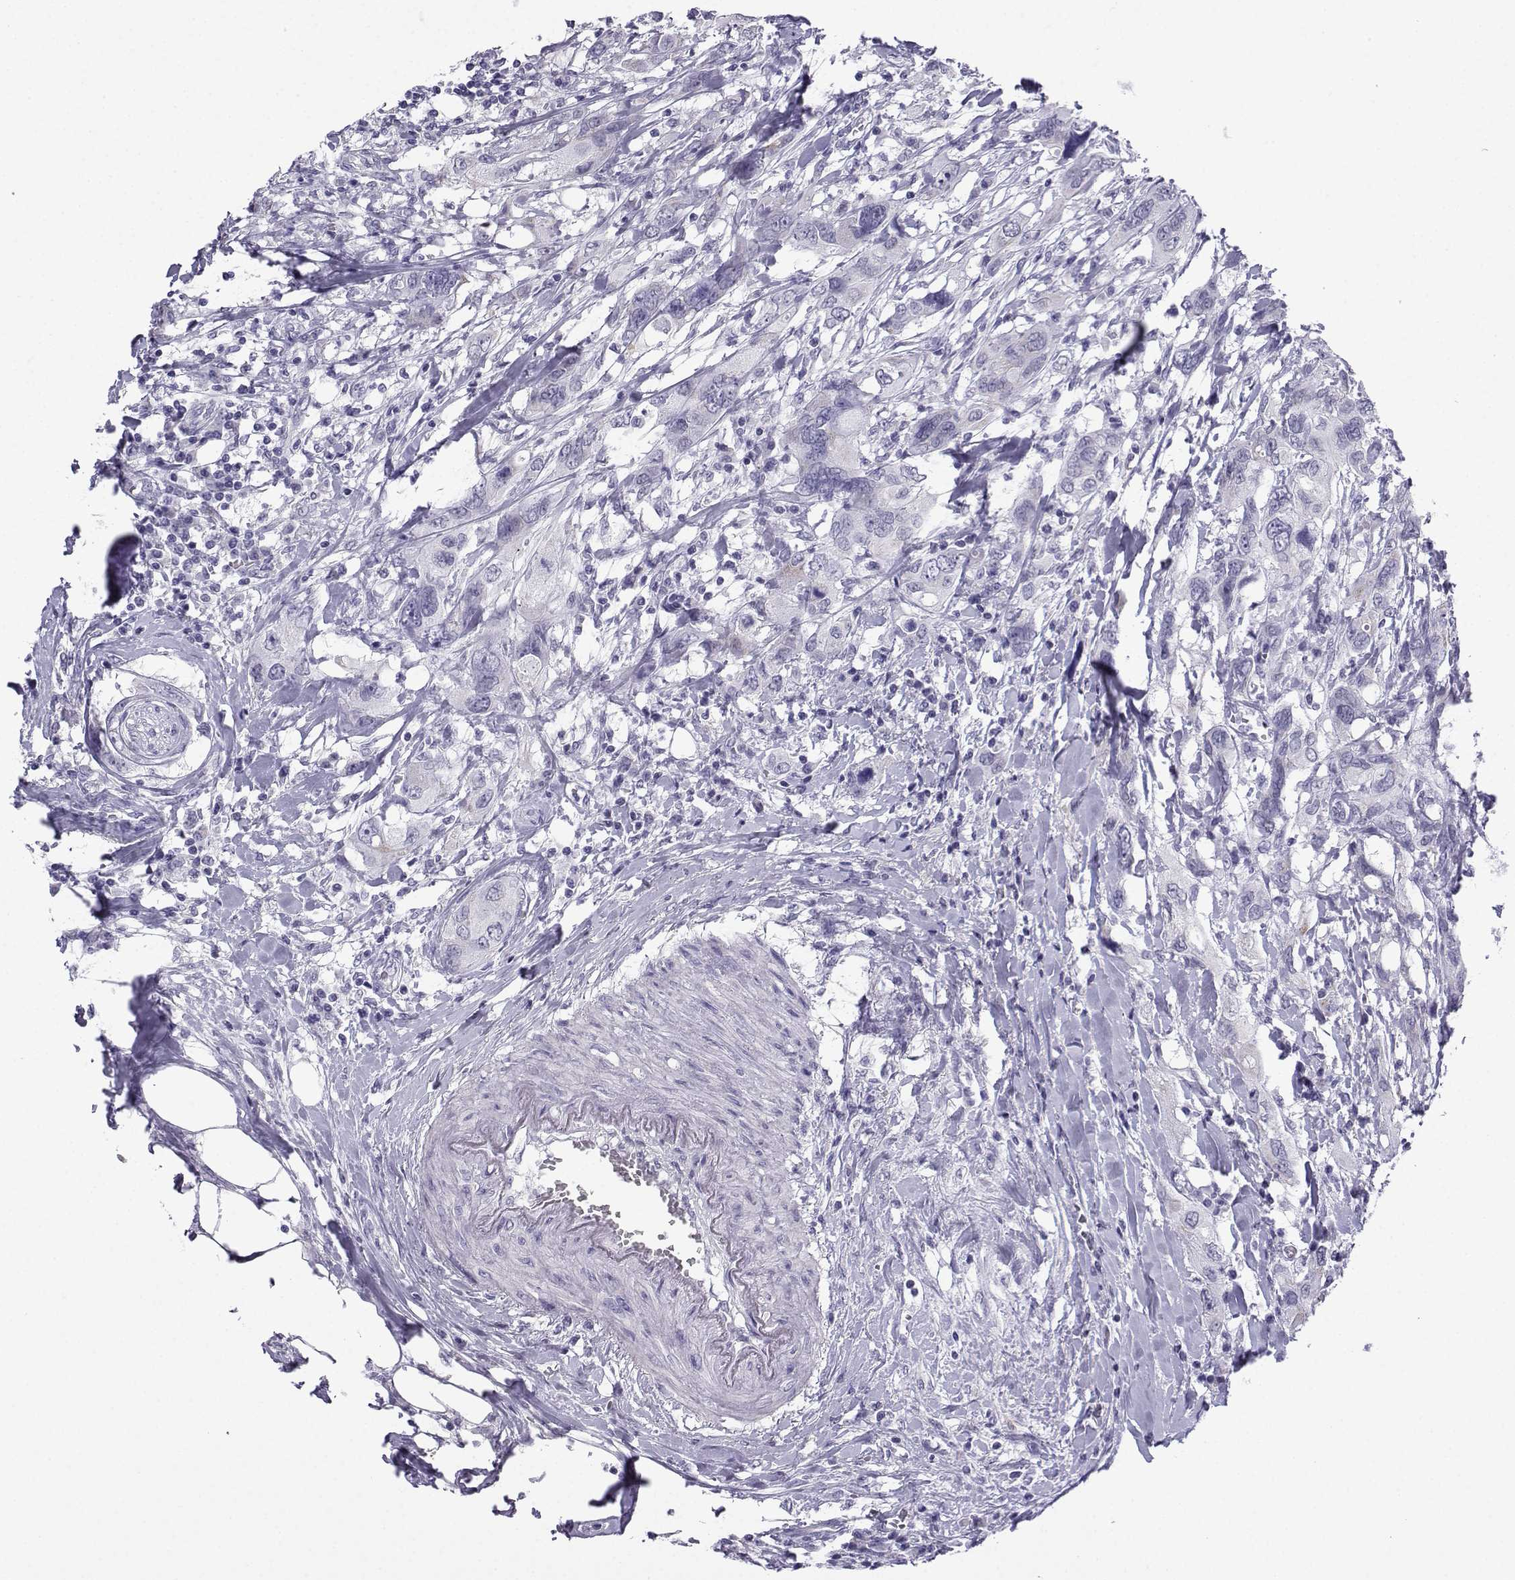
{"staining": {"intensity": "negative", "quantity": "none", "location": "none"}, "tissue": "urothelial cancer", "cell_type": "Tumor cells", "image_type": "cancer", "snomed": [{"axis": "morphology", "description": "Urothelial carcinoma, NOS"}, {"axis": "morphology", "description": "Urothelial carcinoma, High grade"}, {"axis": "topography", "description": "Urinary bladder"}], "caption": "Immunohistochemistry (IHC) of urothelial carcinoma (high-grade) shows no expression in tumor cells.", "gene": "ACRBP", "patient": {"sex": "male", "age": 63}}